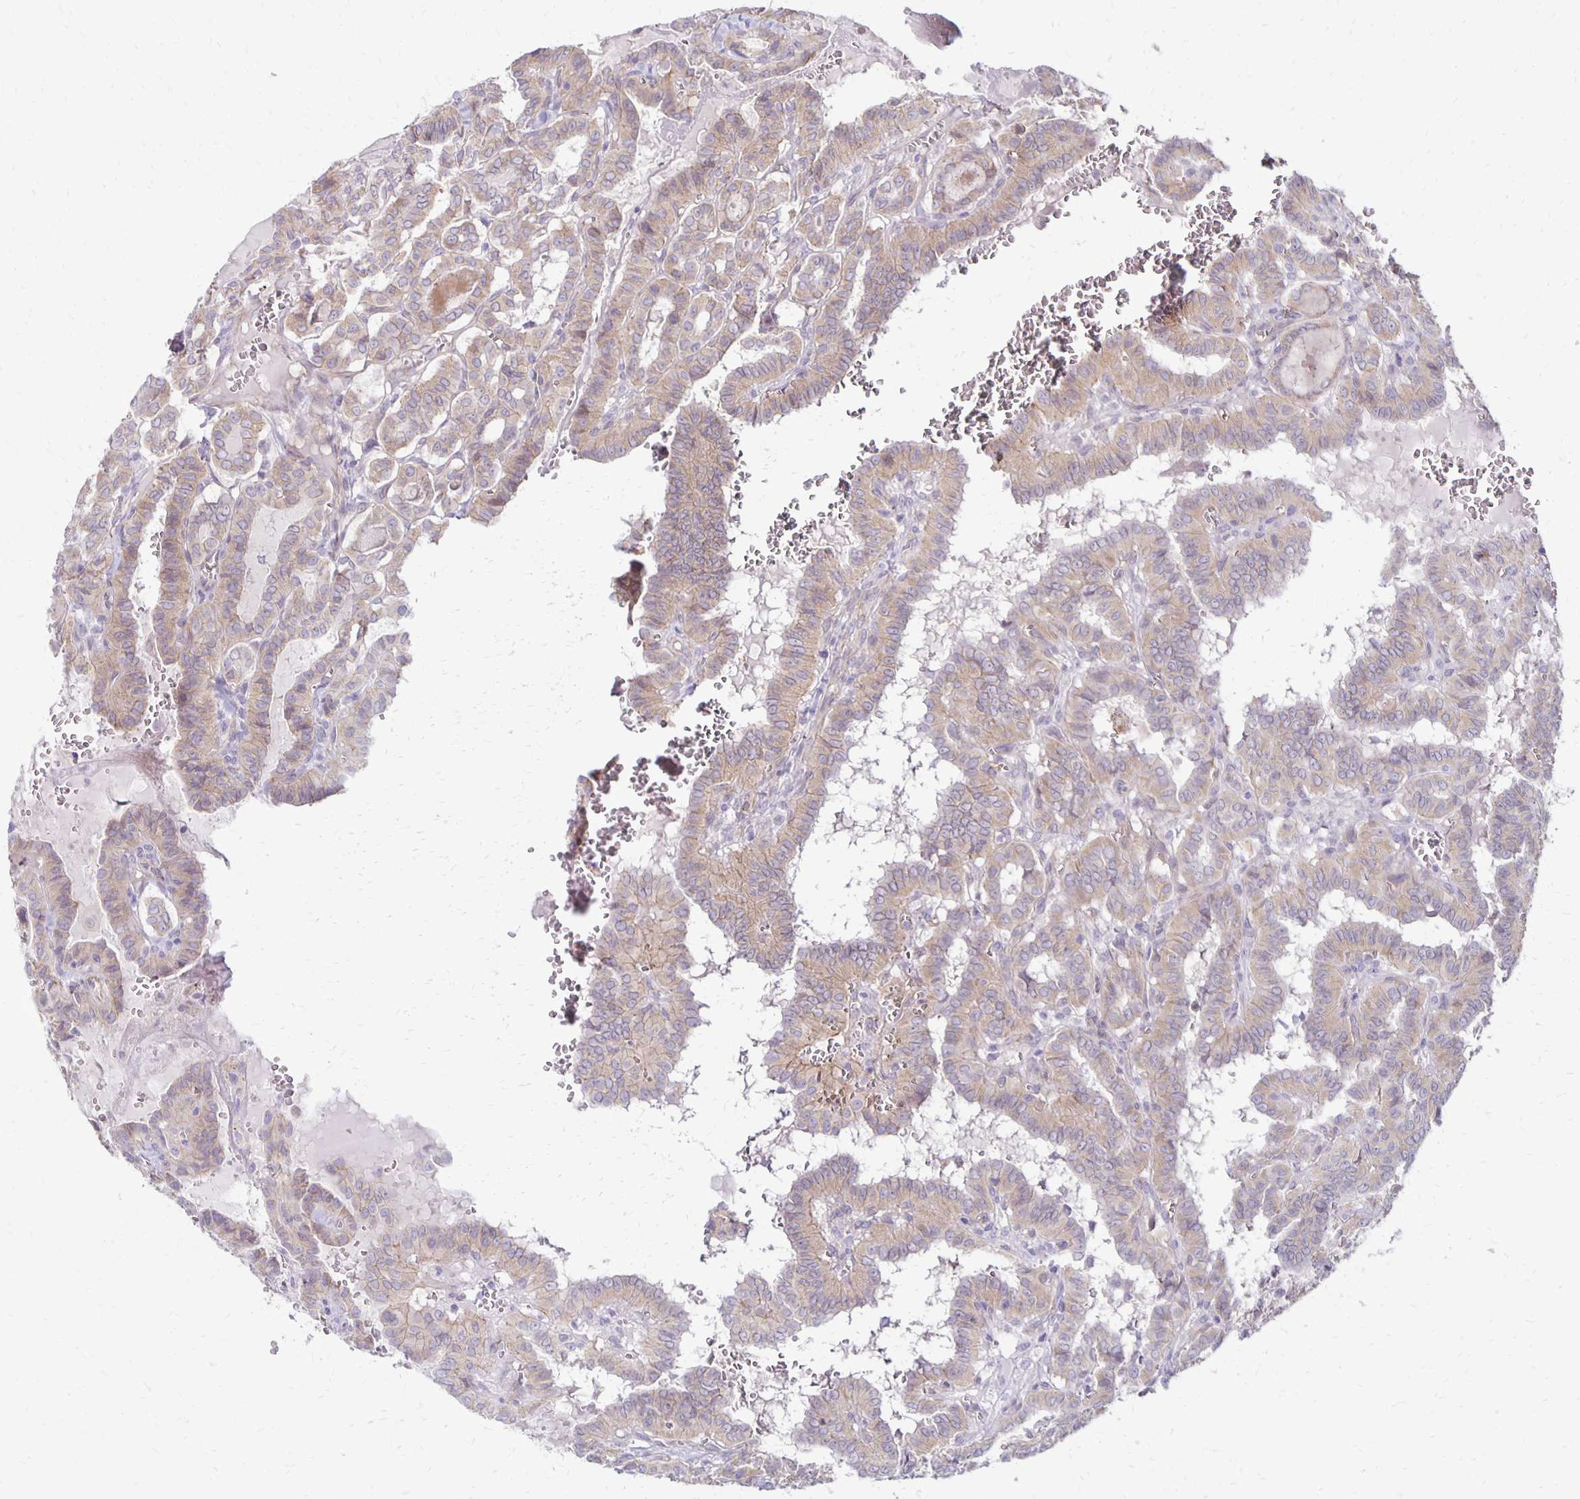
{"staining": {"intensity": "weak", "quantity": "25%-75%", "location": "cytoplasmic/membranous"}, "tissue": "thyroid cancer", "cell_type": "Tumor cells", "image_type": "cancer", "snomed": [{"axis": "morphology", "description": "Papillary adenocarcinoma, NOS"}, {"axis": "topography", "description": "Thyroid gland"}], "caption": "A low amount of weak cytoplasmic/membranous expression is seen in approximately 25%-75% of tumor cells in thyroid cancer tissue.", "gene": "KATNBL1", "patient": {"sex": "female", "age": 21}}